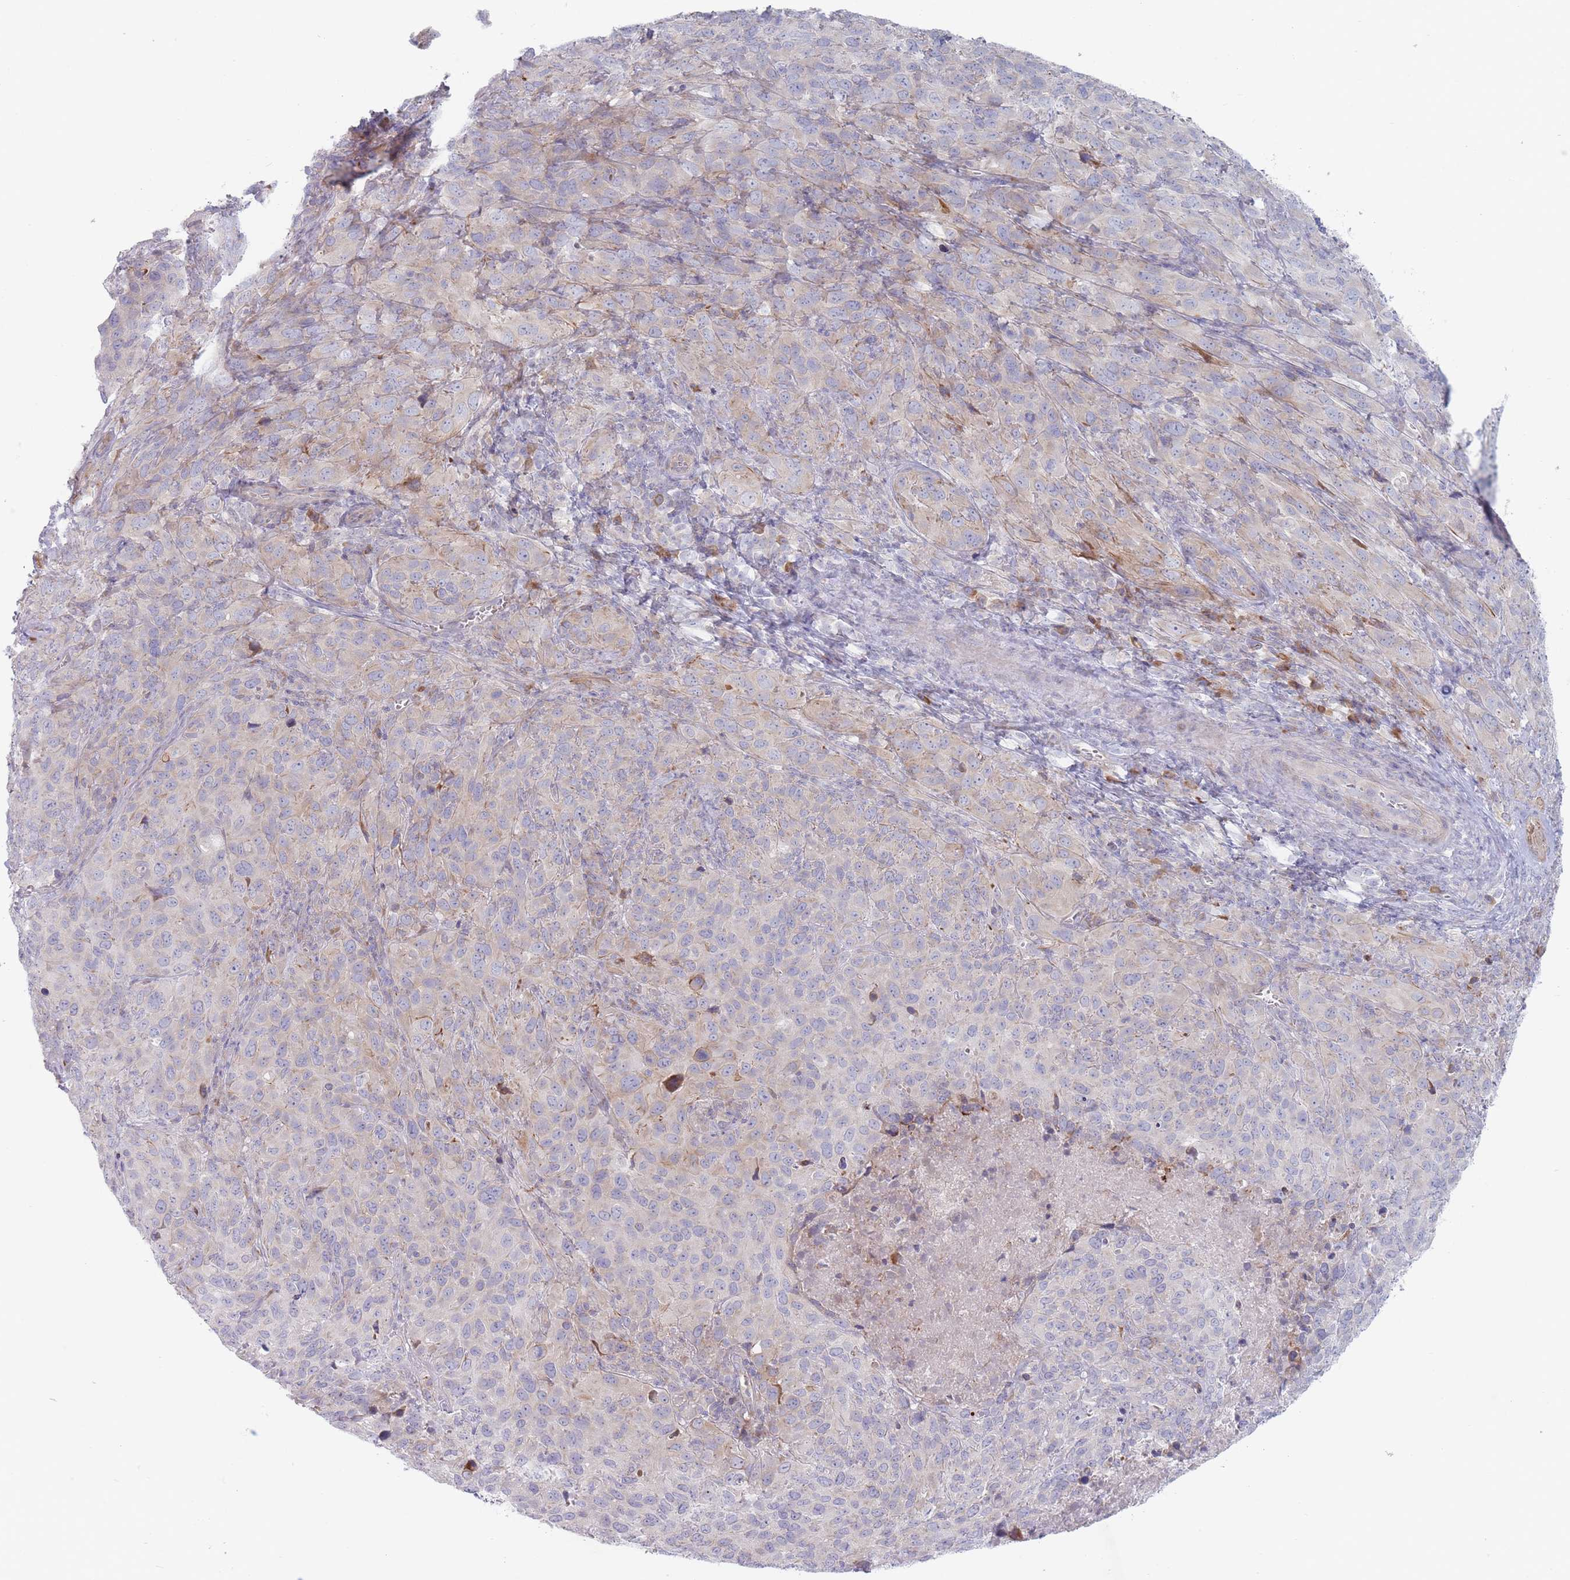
{"staining": {"intensity": "weak", "quantity": "<25%", "location": "cytoplasmic/membranous"}, "tissue": "cervical cancer", "cell_type": "Tumor cells", "image_type": "cancer", "snomed": [{"axis": "morphology", "description": "Squamous cell carcinoma, NOS"}, {"axis": "topography", "description": "Cervix"}], "caption": "Immunohistochemical staining of human cervical cancer displays no significant expression in tumor cells. Nuclei are stained in blue.", "gene": "SPATS1", "patient": {"sex": "female", "age": 51}}